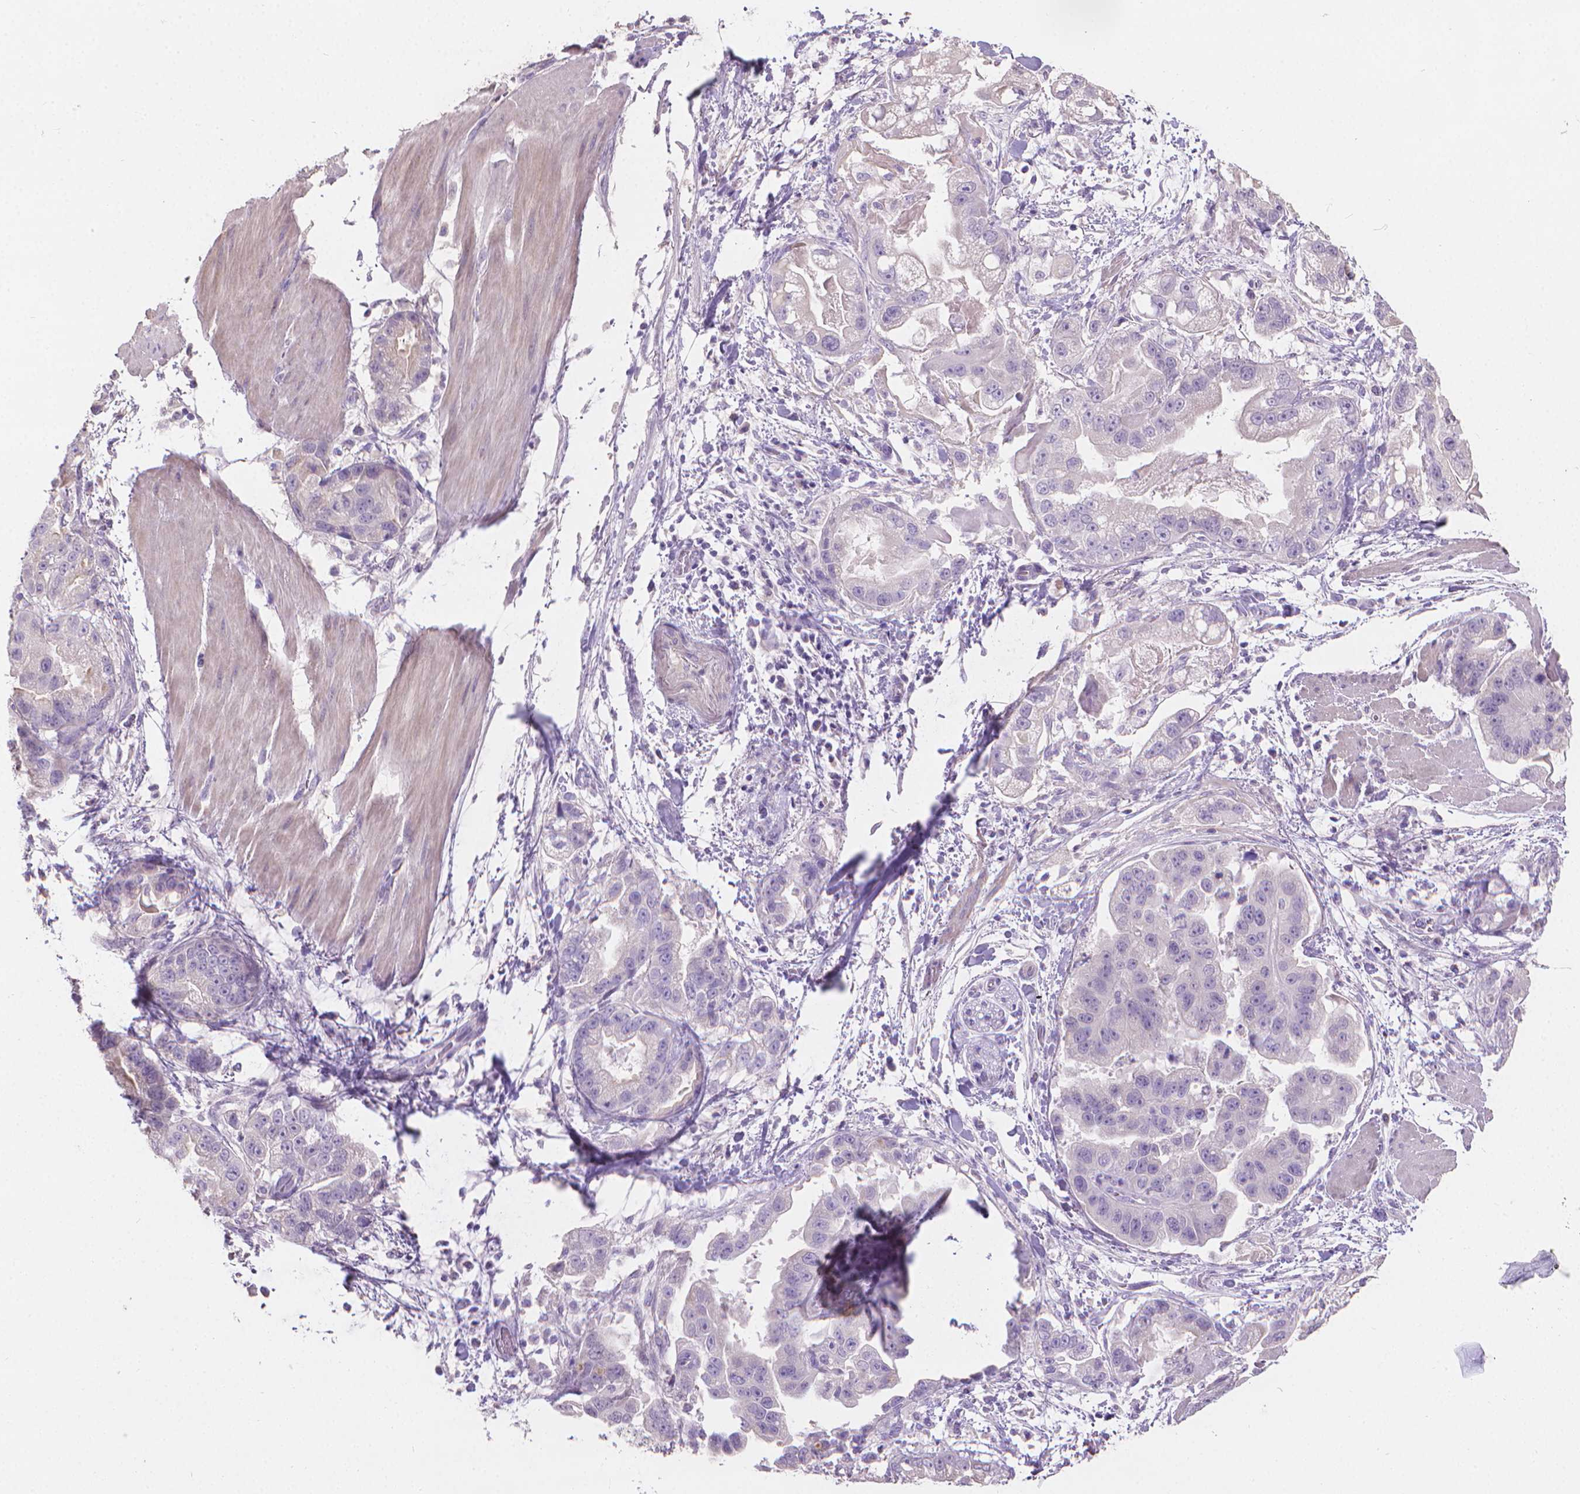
{"staining": {"intensity": "negative", "quantity": "none", "location": "none"}, "tissue": "stomach cancer", "cell_type": "Tumor cells", "image_type": "cancer", "snomed": [{"axis": "morphology", "description": "Adenocarcinoma, NOS"}, {"axis": "topography", "description": "Stomach"}], "caption": "Image shows no protein positivity in tumor cells of stomach adenocarcinoma tissue.", "gene": "CABCOCO1", "patient": {"sex": "male", "age": 59}}